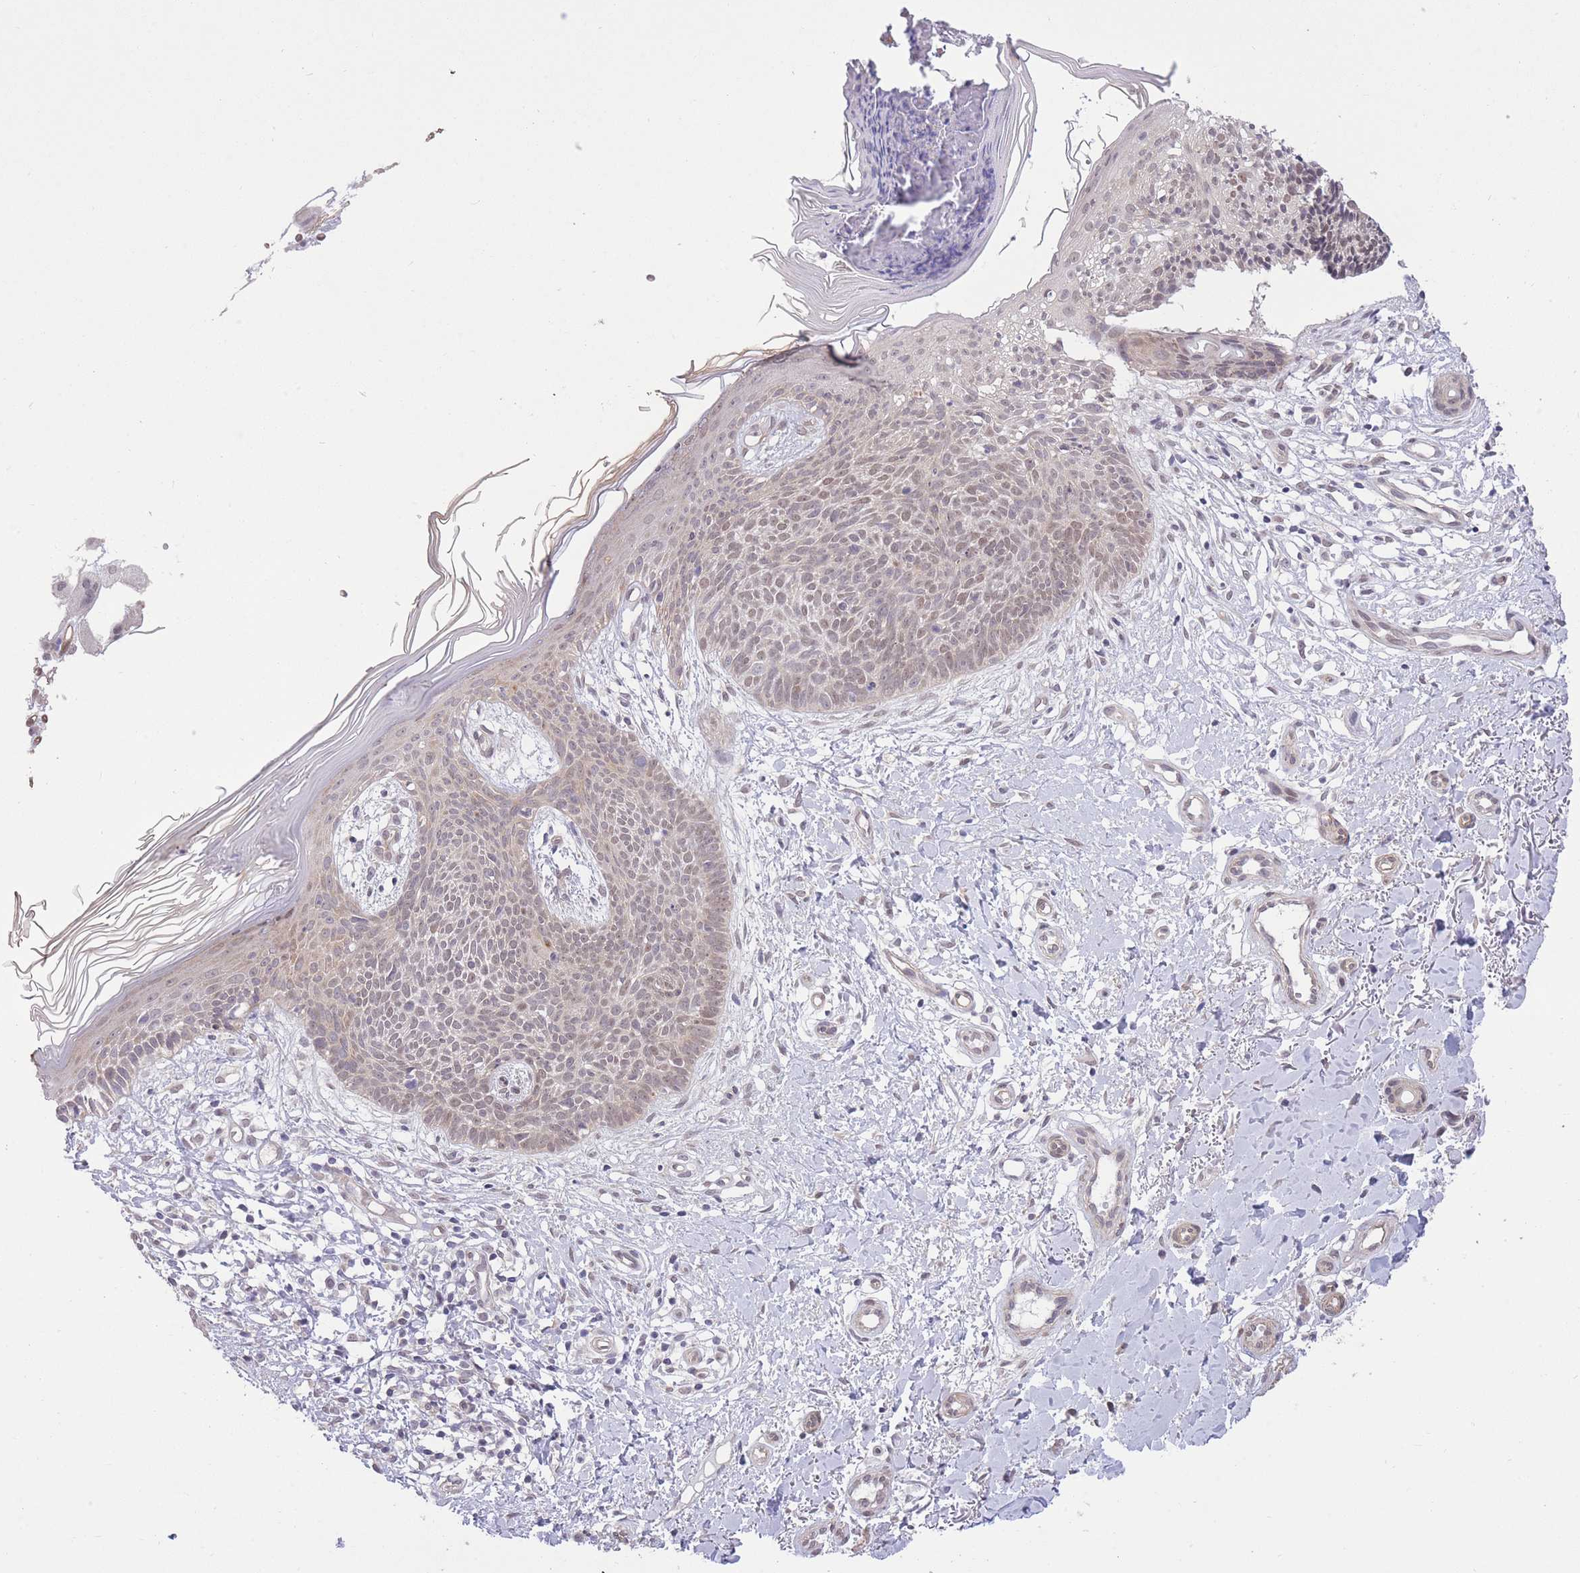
{"staining": {"intensity": "weak", "quantity": "<25%", "location": "nuclear"}, "tissue": "skin cancer", "cell_type": "Tumor cells", "image_type": "cancer", "snomed": [{"axis": "morphology", "description": "Basal cell carcinoma"}, {"axis": "topography", "description": "Skin"}], "caption": "Immunohistochemistry (IHC) photomicrograph of human basal cell carcinoma (skin) stained for a protein (brown), which demonstrates no positivity in tumor cells. The staining is performed using DAB brown chromogen with nuclei counter-stained in using hematoxylin.", "gene": "ELOA2", "patient": {"sex": "male", "age": 78}}